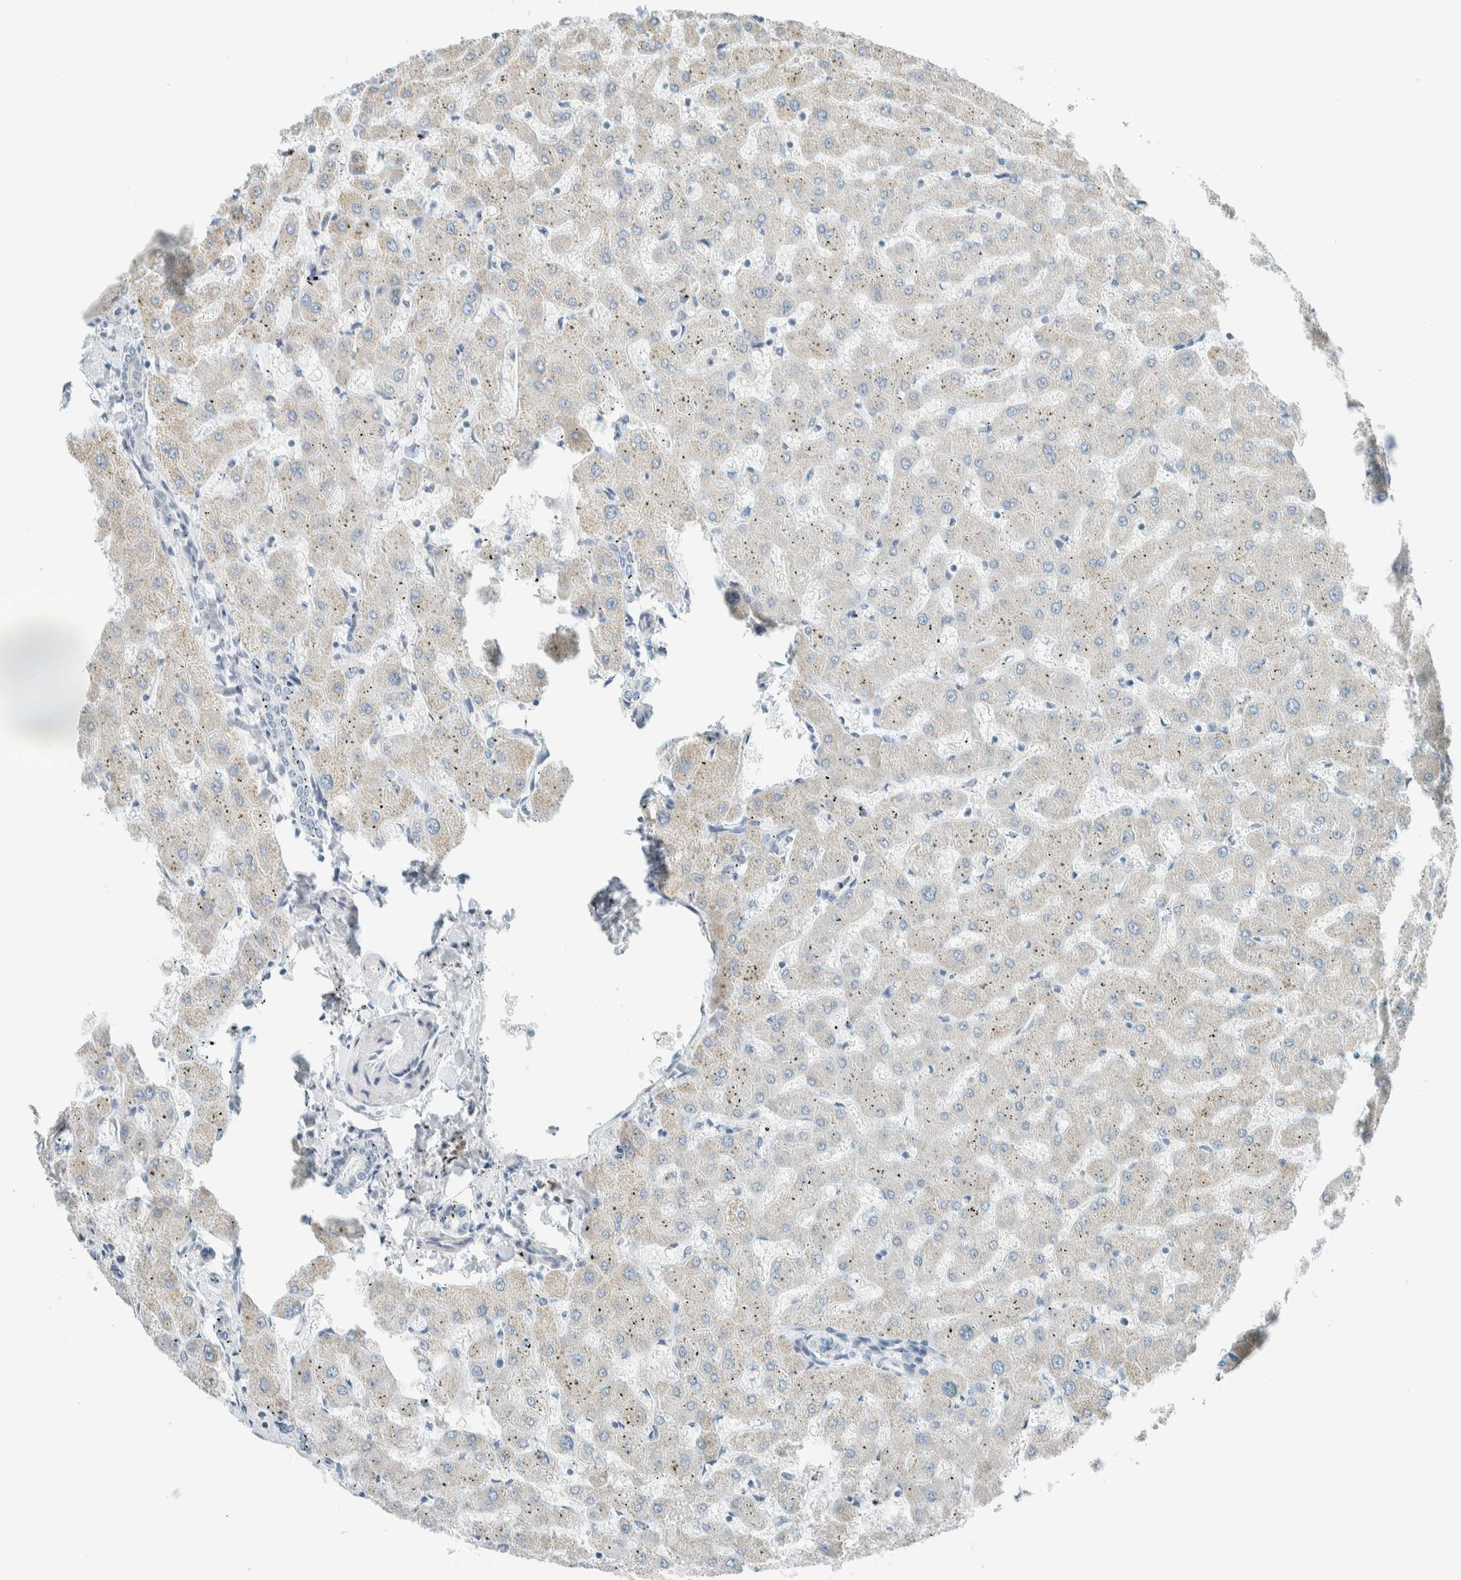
{"staining": {"intensity": "negative", "quantity": "none", "location": "none"}, "tissue": "liver", "cell_type": "Cholangiocytes", "image_type": "normal", "snomed": [{"axis": "morphology", "description": "Normal tissue, NOS"}, {"axis": "topography", "description": "Liver"}], "caption": "This is a photomicrograph of immunohistochemistry staining of benign liver, which shows no staining in cholangiocytes. (DAB immunohistochemistry, high magnification).", "gene": "AARSD1", "patient": {"sex": "female", "age": 63}}